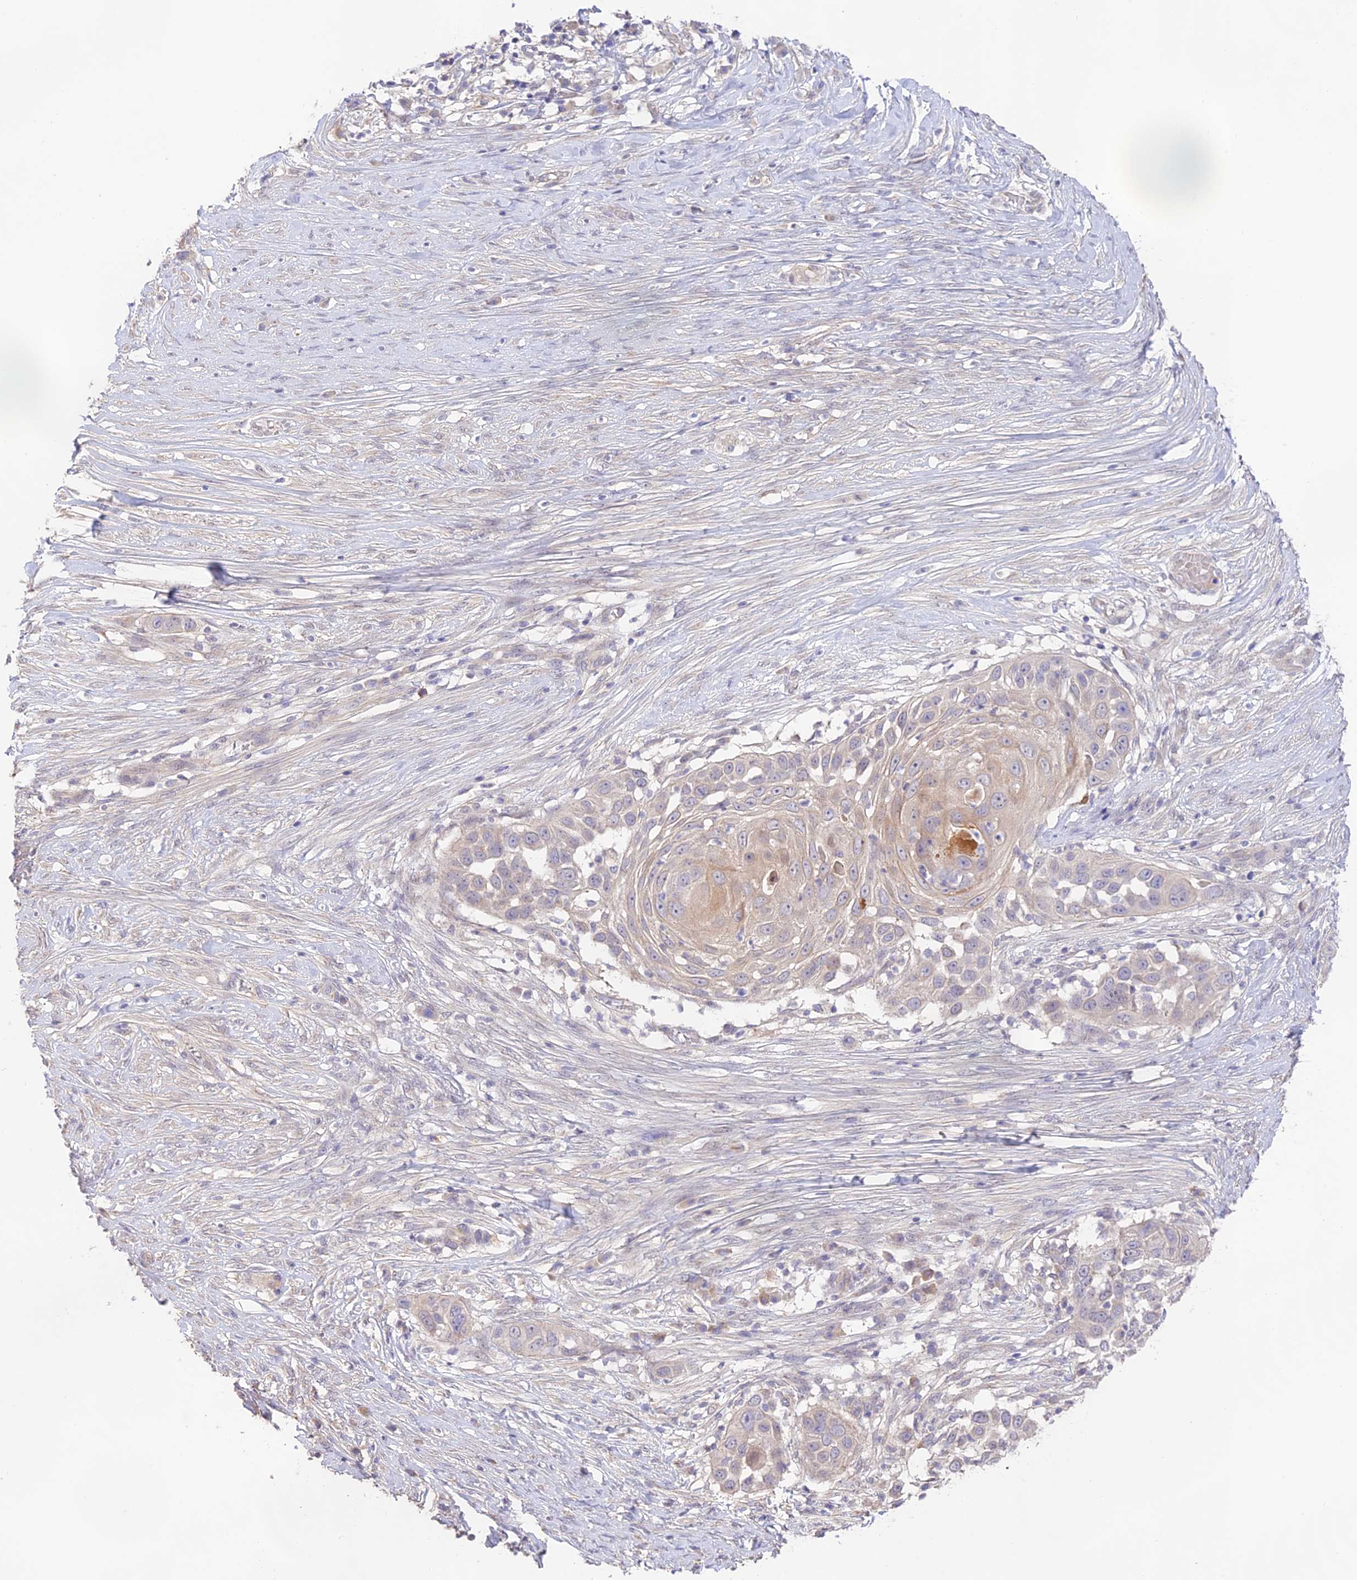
{"staining": {"intensity": "weak", "quantity": "25%-75%", "location": "cytoplasmic/membranous"}, "tissue": "skin cancer", "cell_type": "Tumor cells", "image_type": "cancer", "snomed": [{"axis": "morphology", "description": "Squamous cell carcinoma, NOS"}, {"axis": "topography", "description": "Skin"}], "caption": "Immunohistochemistry (IHC) image of neoplastic tissue: skin squamous cell carcinoma stained using immunohistochemistry reveals low levels of weak protein expression localized specifically in the cytoplasmic/membranous of tumor cells, appearing as a cytoplasmic/membranous brown color.", "gene": "CAMSAP3", "patient": {"sex": "female", "age": 44}}